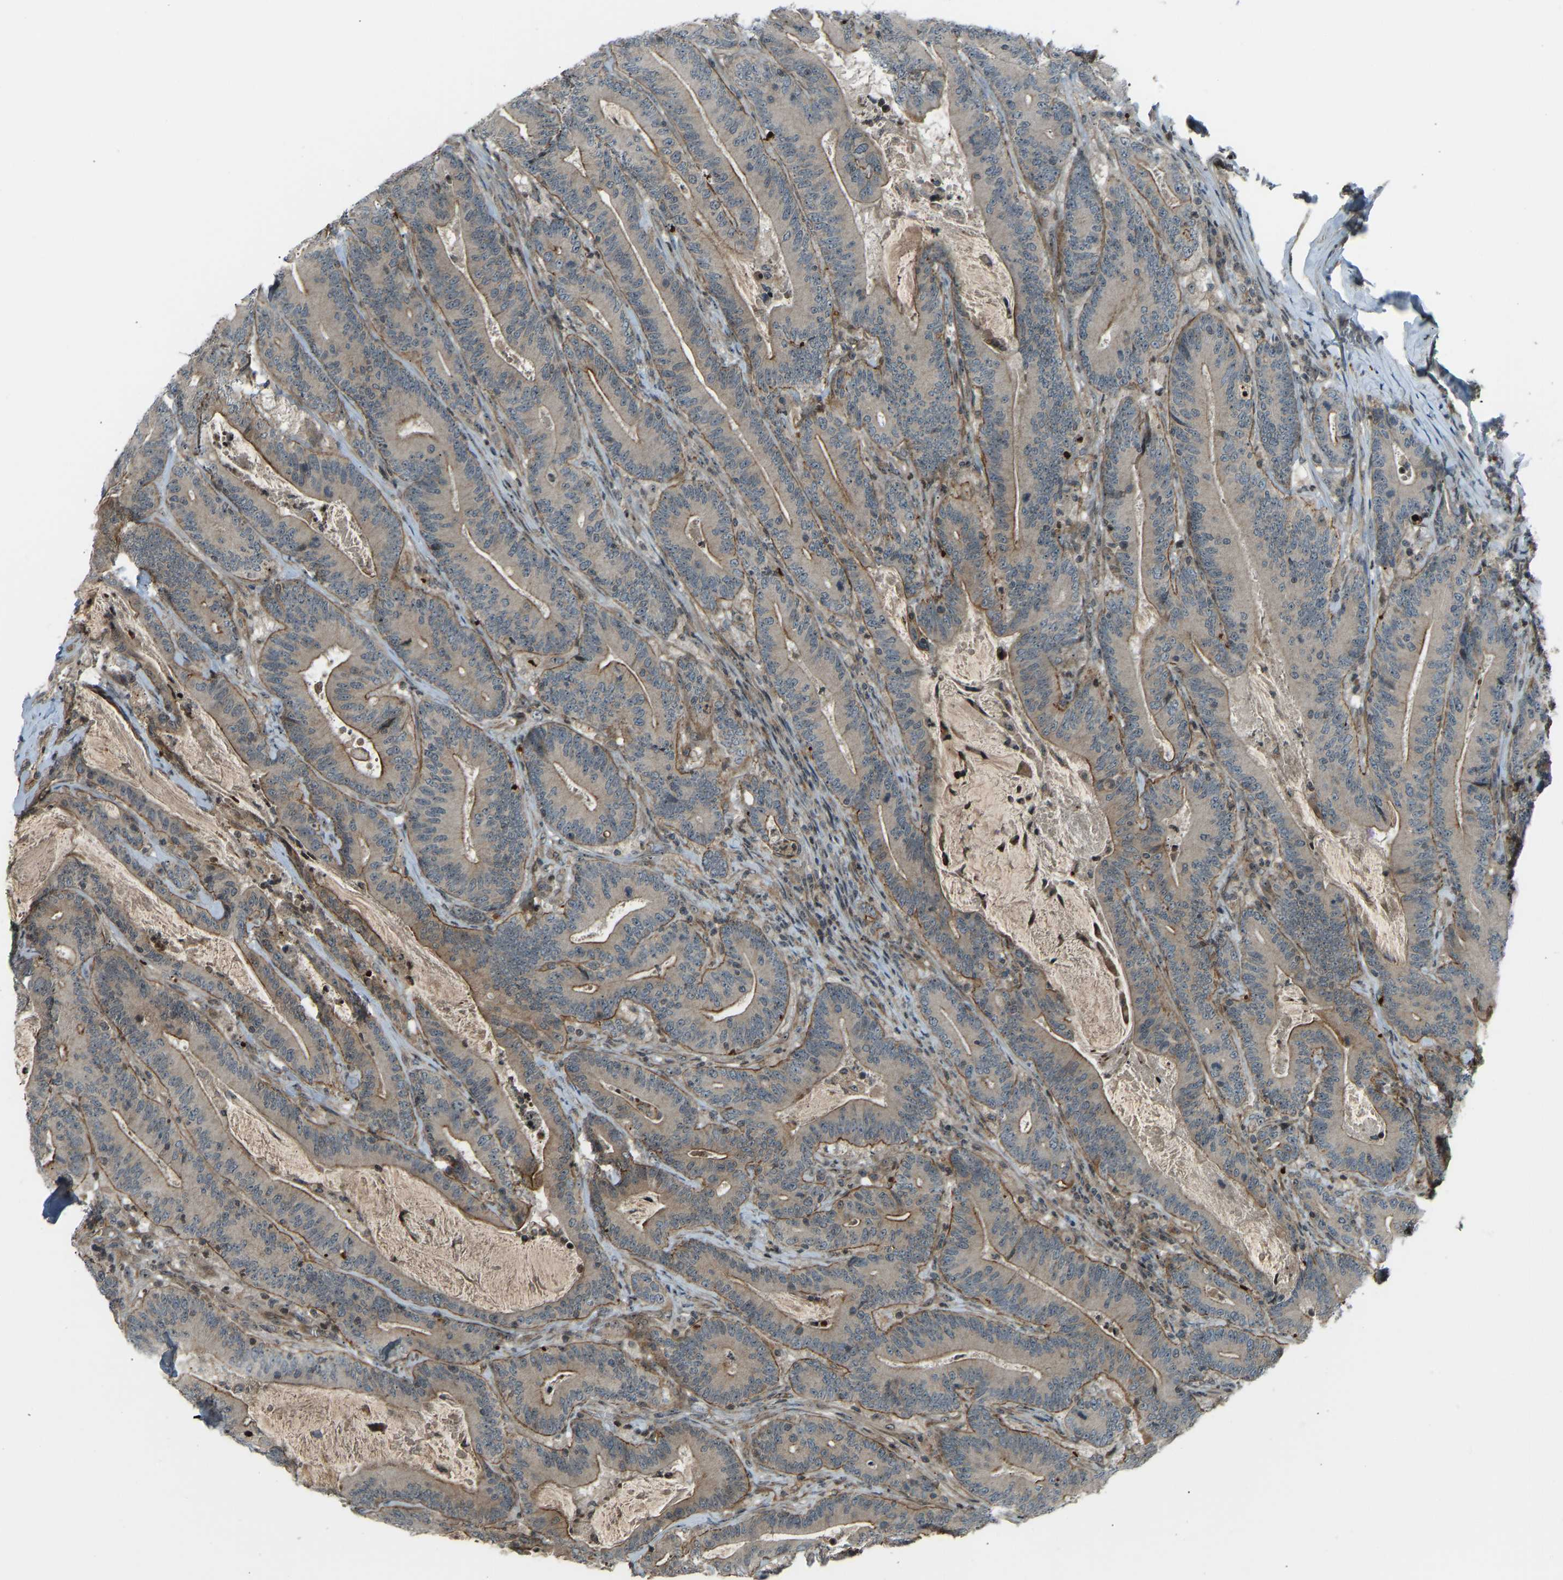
{"staining": {"intensity": "moderate", "quantity": ">75%", "location": "cytoplasmic/membranous"}, "tissue": "colorectal cancer", "cell_type": "Tumor cells", "image_type": "cancer", "snomed": [{"axis": "morphology", "description": "Adenocarcinoma, NOS"}, {"axis": "topography", "description": "Colon"}], "caption": "Human colorectal cancer stained for a protein (brown) shows moderate cytoplasmic/membranous positive expression in about >75% of tumor cells.", "gene": "SVOPL", "patient": {"sex": "female", "age": 66}}